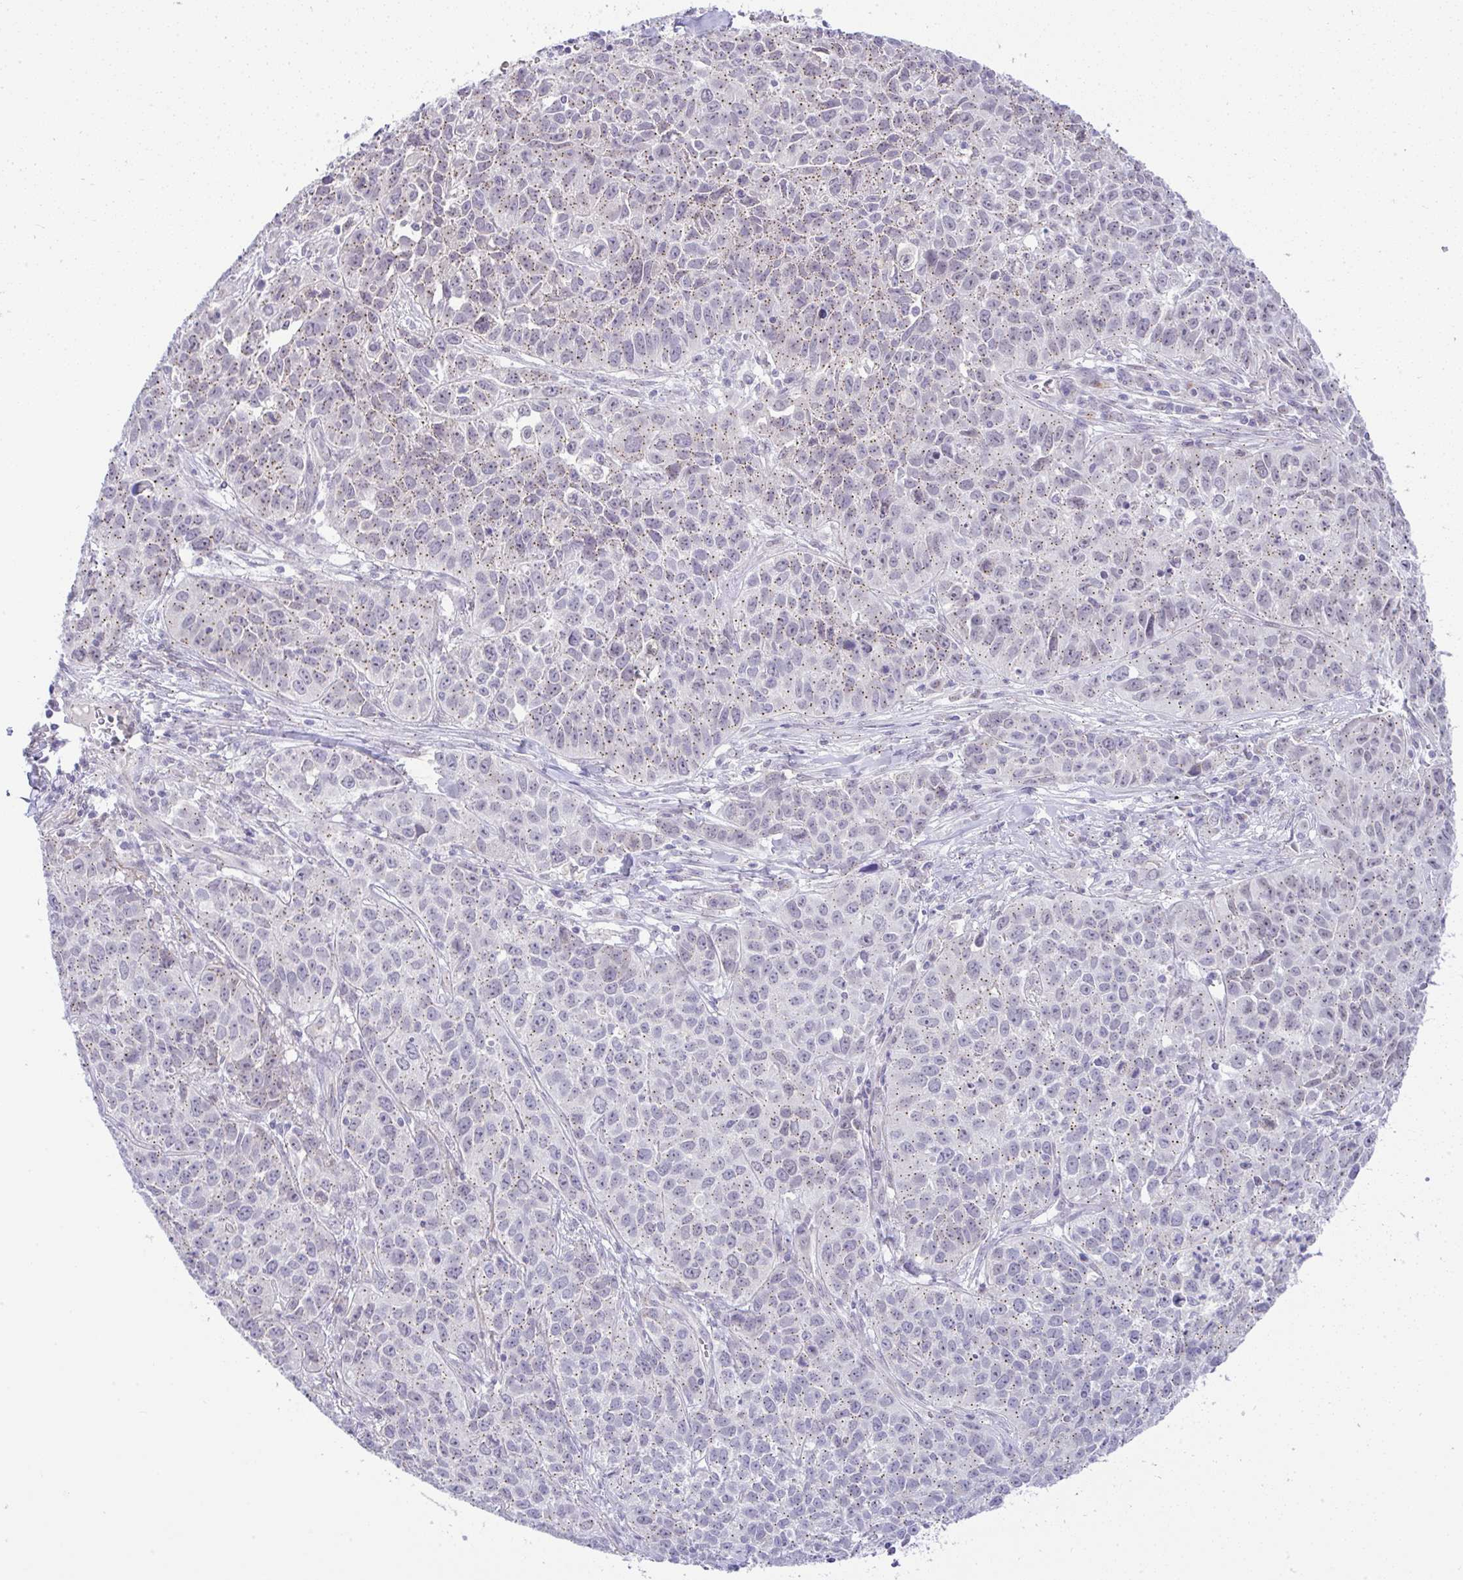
{"staining": {"intensity": "weak", "quantity": ">75%", "location": "cytoplasmic/membranous"}, "tissue": "lung cancer", "cell_type": "Tumor cells", "image_type": "cancer", "snomed": [{"axis": "morphology", "description": "Squamous cell carcinoma, NOS"}, {"axis": "topography", "description": "Lung"}], "caption": "Weak cytoplasmic/membranous expression for a protein is seen in about >75% of tumor cells of lung squamous cell carcinoma using IHC.", "gene": "FAM177A1", "patient": {"sex": "male", "age": 76}}